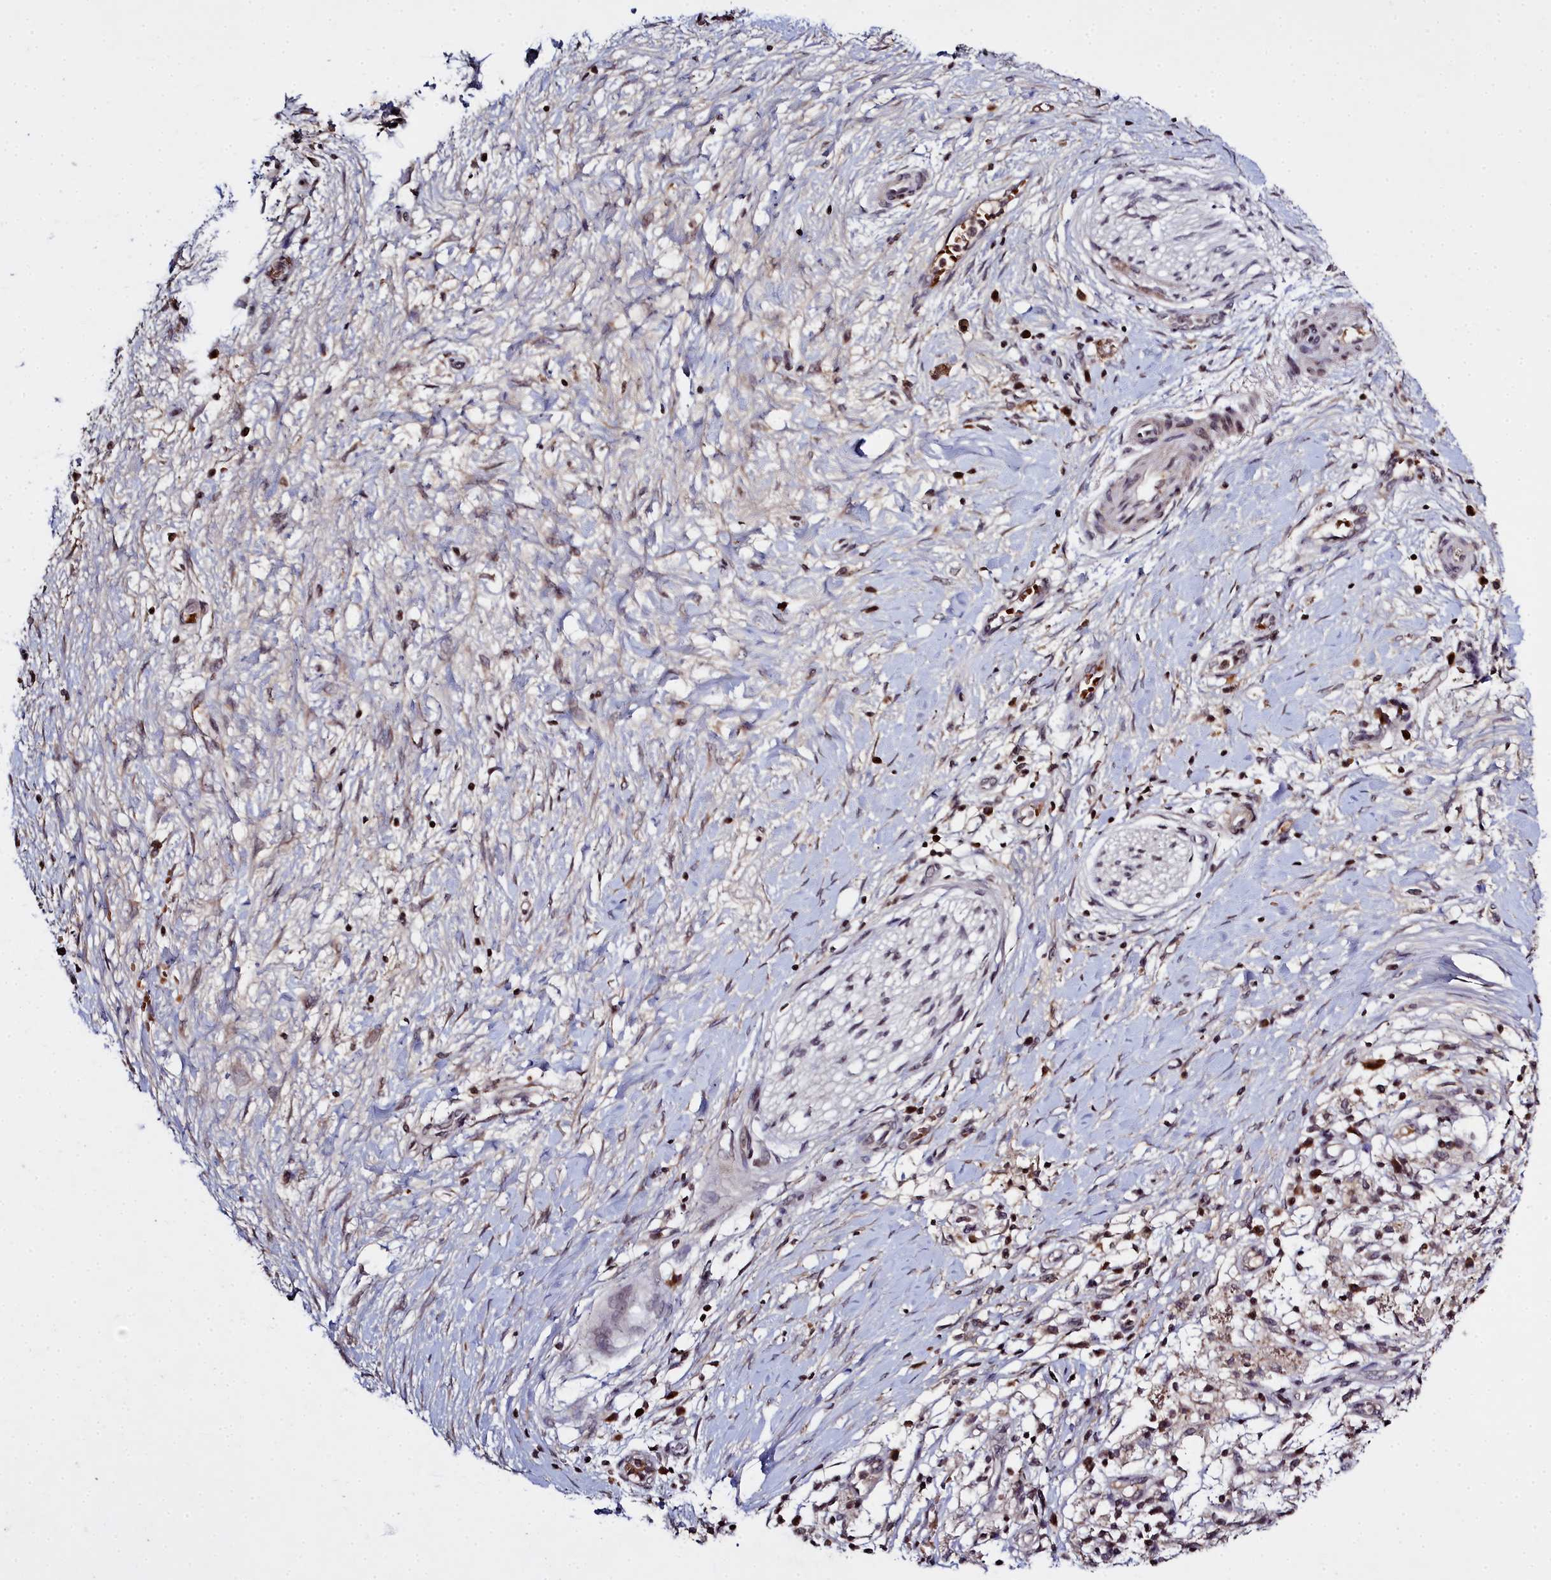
{"staining": {"intensity": "negative", "quantity": "none", "location": "none"}, "tissue": "pancreatic cancer", "cell_type": "Tumor cells", "image_type": "cancer", "snomed": [{"axis": "morphology", "description": "Adenocarcinoma, NOS"}, {"axis": "topography", "description": "Pancreas"}], "caption": "Human adenocarcinoma (pancreatic) stained for a protein using immunohistochemistry shows no expression in tumor cells.", "gene": "FZD4", "patient": {"sex": "male", "age": 68}}